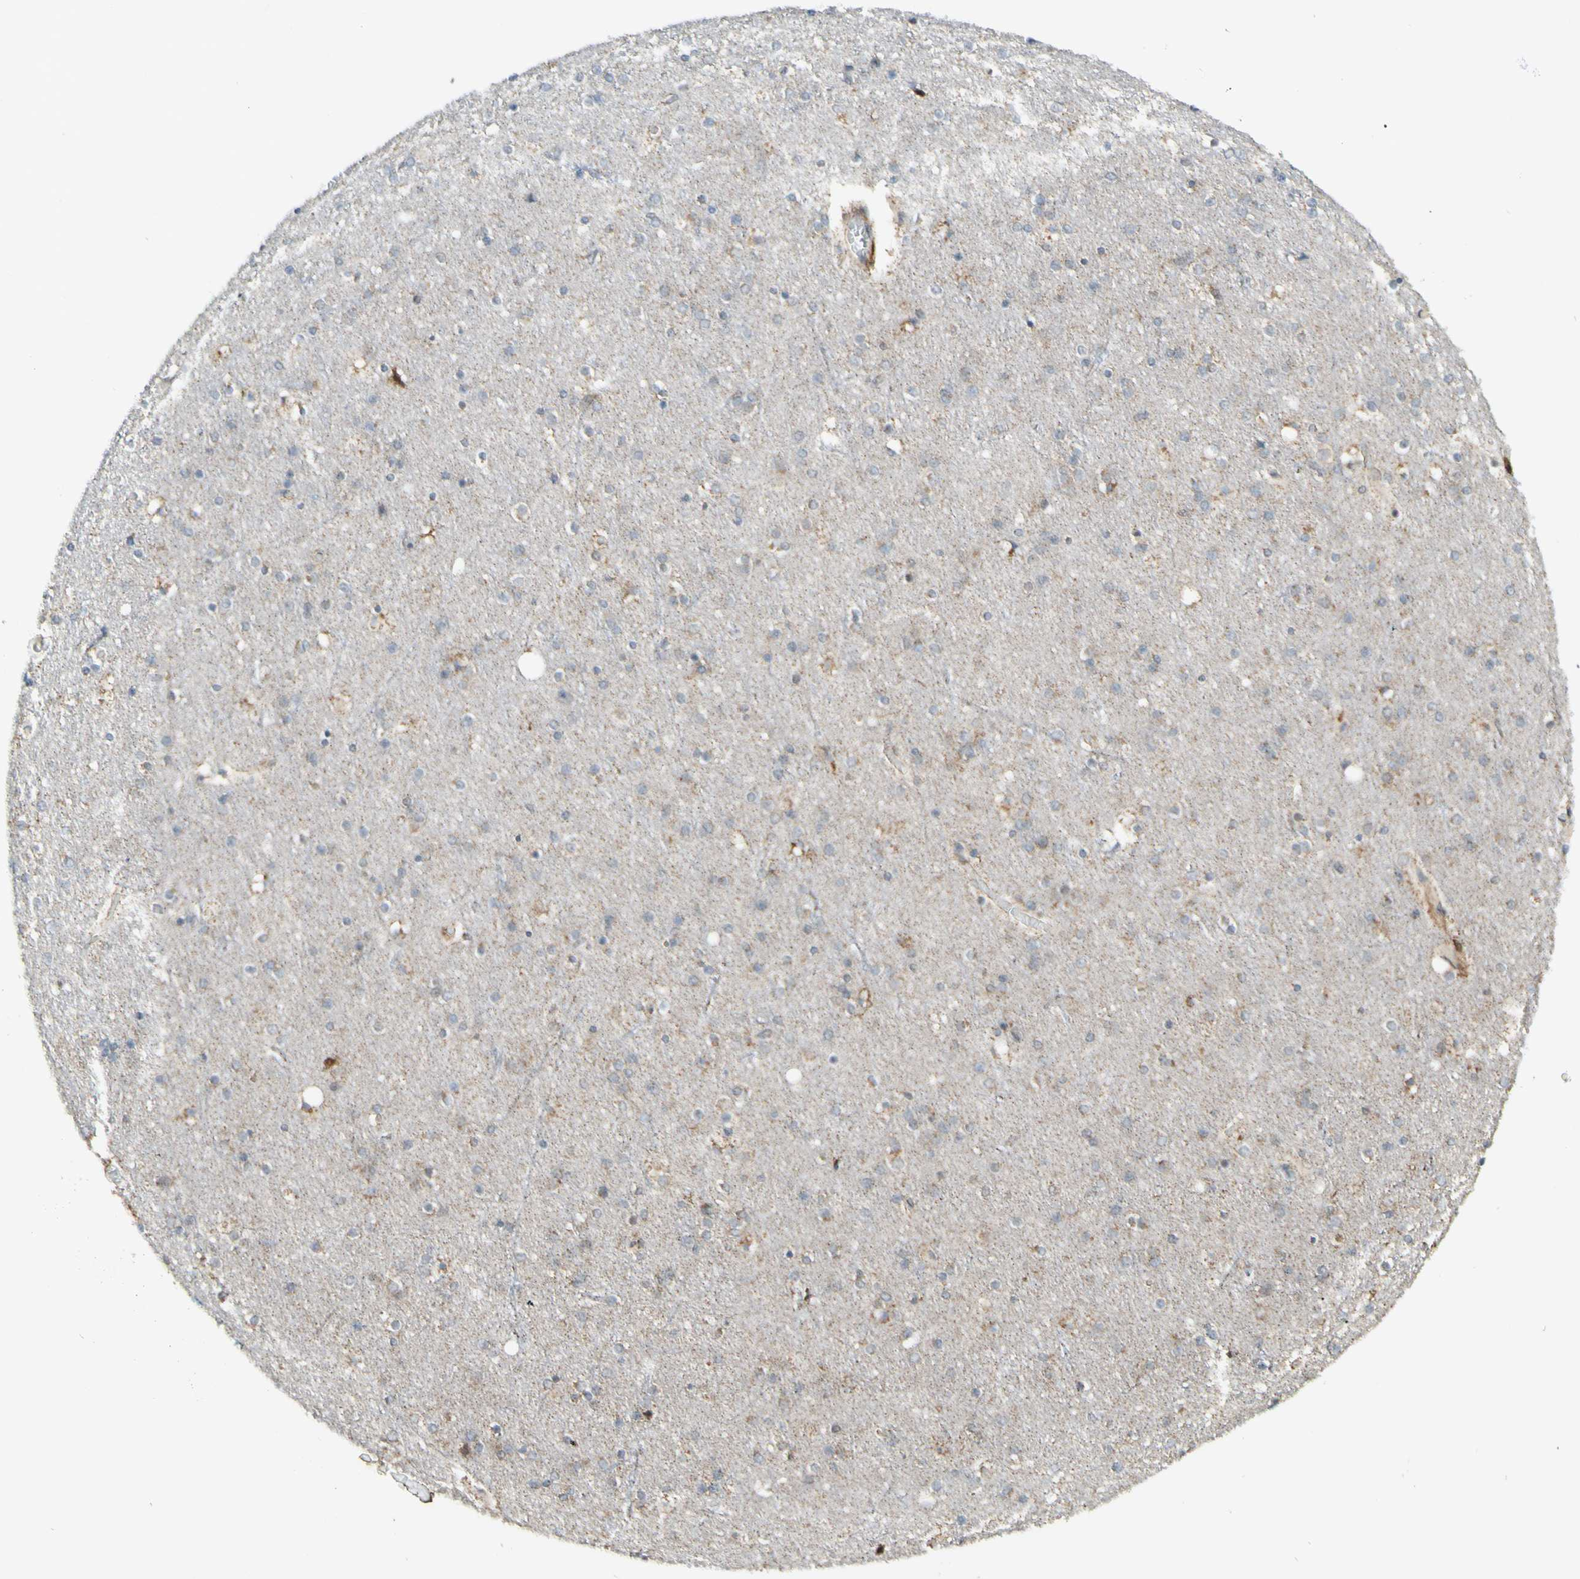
{"staining": {"intensity": "moderate", "quantity": ">75%", "location": "cytoplasmic/membranous"}, "tissue": "cerebral cortex", "cell_type": "Endothelial cells", "image_type": "normal", "snomed": [{"axis": "morphology", "description": "Normal tissue, NOS"}, {"axis": "topography", "description": "Cerebral cortex"}], "caption": "Immunohistochemical staining of unremarkable human cerebral cortex exhibits moderate cytoplasmic/membranous protein expression in approximately >75% of endothelial cells.", "gene": "DHRS3", "patient": {"sex": "female", "age": 54}}